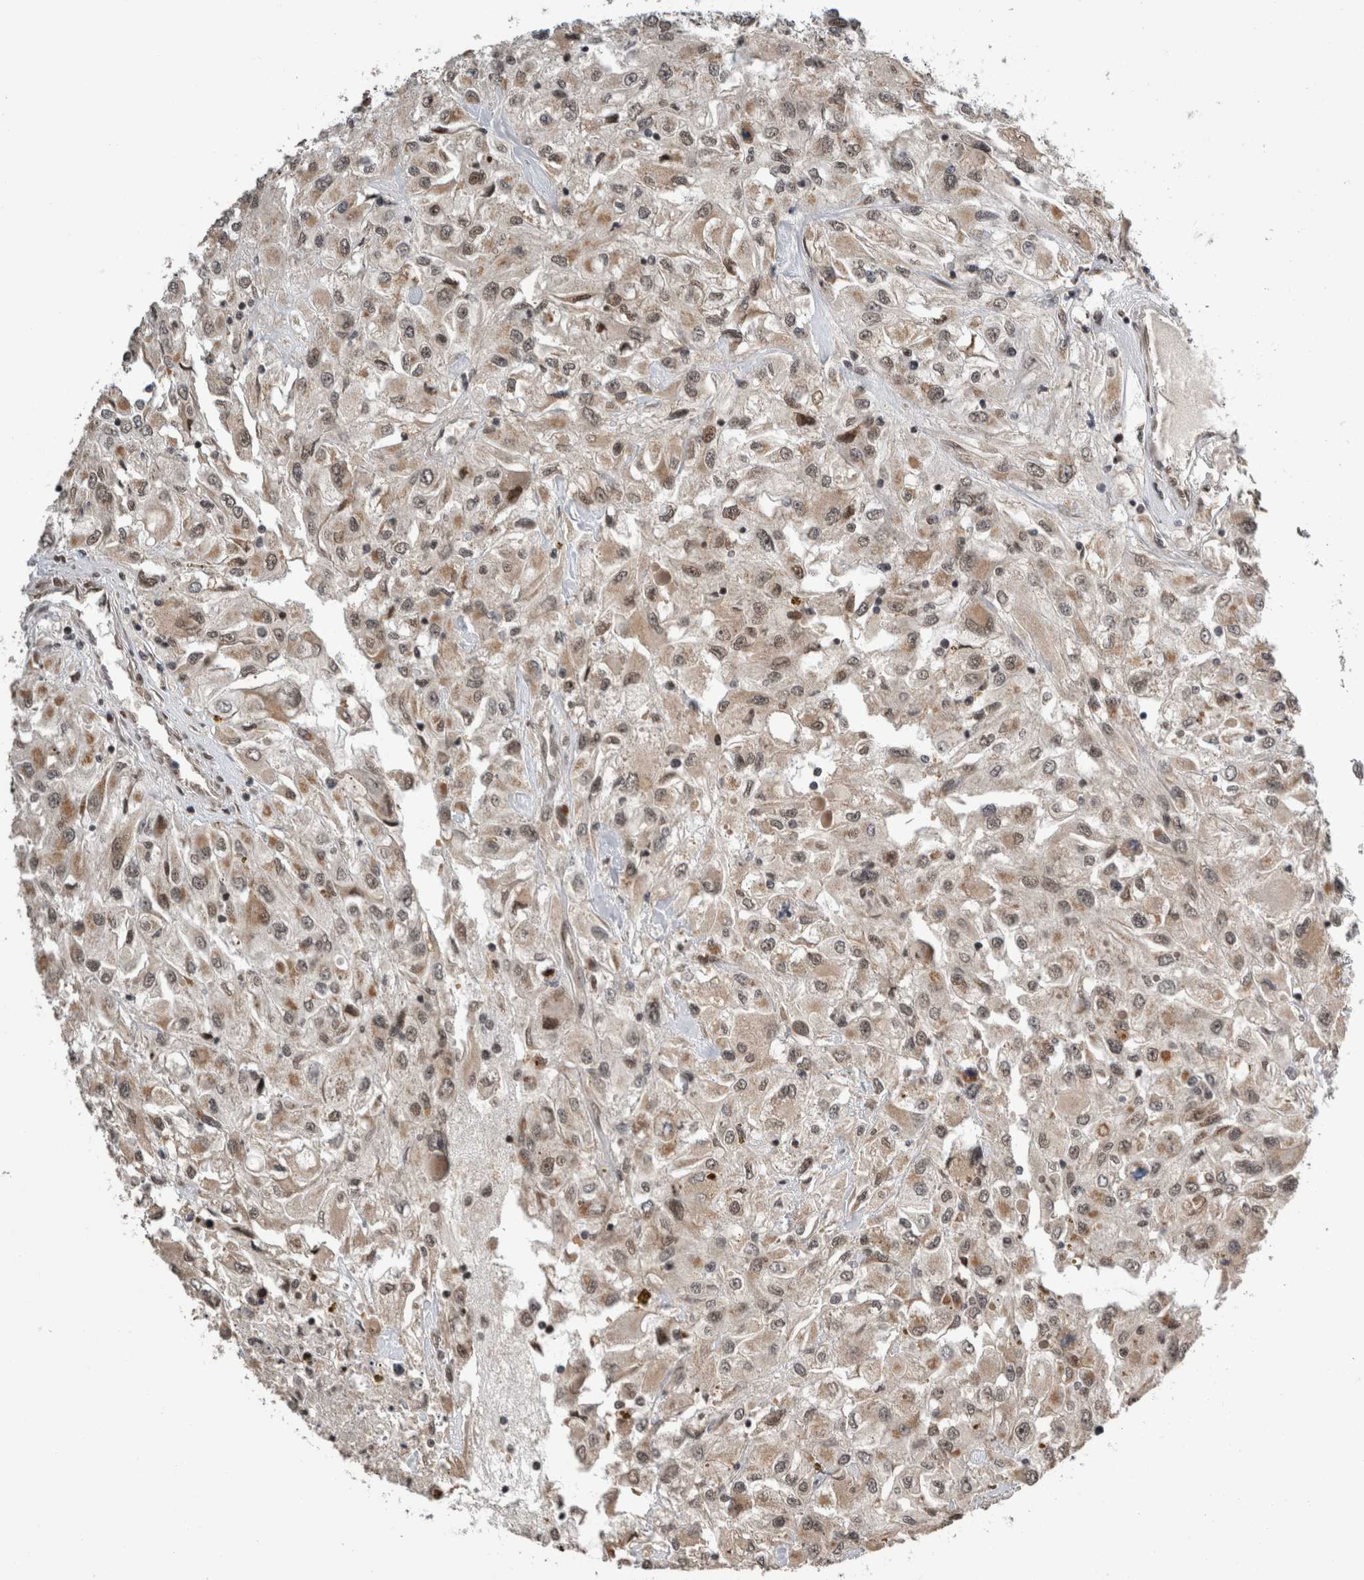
{"staining": {"intensity": "weak", "quantity": ">75%", "location": "cytoplasmic/membranous"}, "tissue": "renal cancer", "cell_type": "Tumor cells", "image_type": "cancer", "snomed": [{"axis": "morphology", "description": "Adenocarcinoma, NOS"}, {"axis": "topography", "description": "Kidney"}], "caption": "Brown immunohistochemical staining in human renal cancer displays weak cytoplasmic/membranous expression in approximately >75% of tumor cells.", "gene": "CPSF2", "patient": {"sex": "female", "age": 52}}